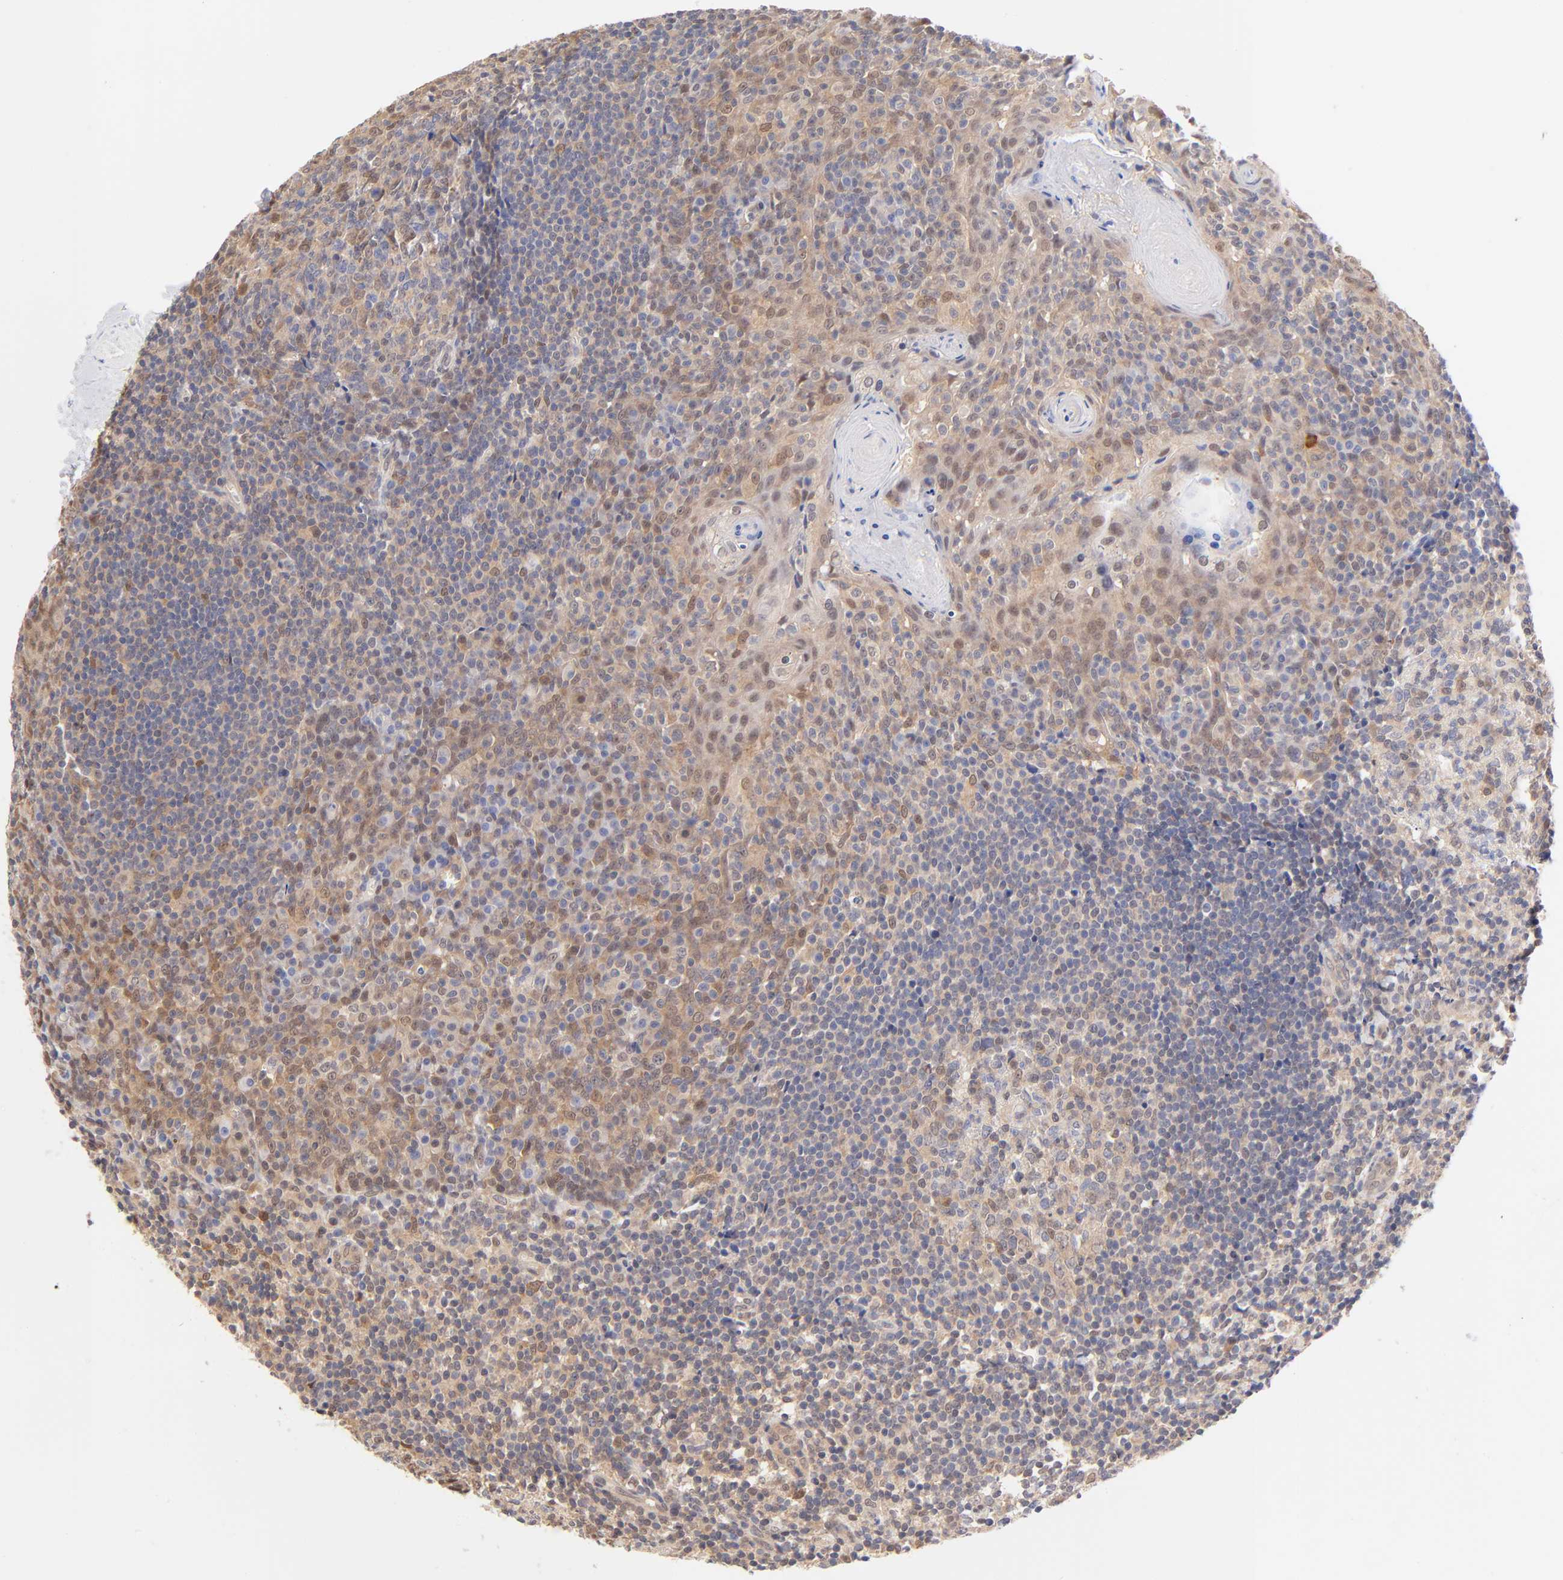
{"staining": {"intensity": "weak", "quantity": "25%-75%", "location": "nuclear"}, "tissue": "tonsil", "cell_type": "Germinal center cells", "image_type": "normal", "snomed": [{"axis": "morphology", "description": "Normal tissue, NOS"}, {"axis": "topography", "description": "Tonsil"}], "caption": "A photomicrograph of human tonsil stained for a protein demonstrates weak nuclear brown staining in germinal center cells.", "gene": "TXNL1", "patient": {"sex": "male", "age": 31}}